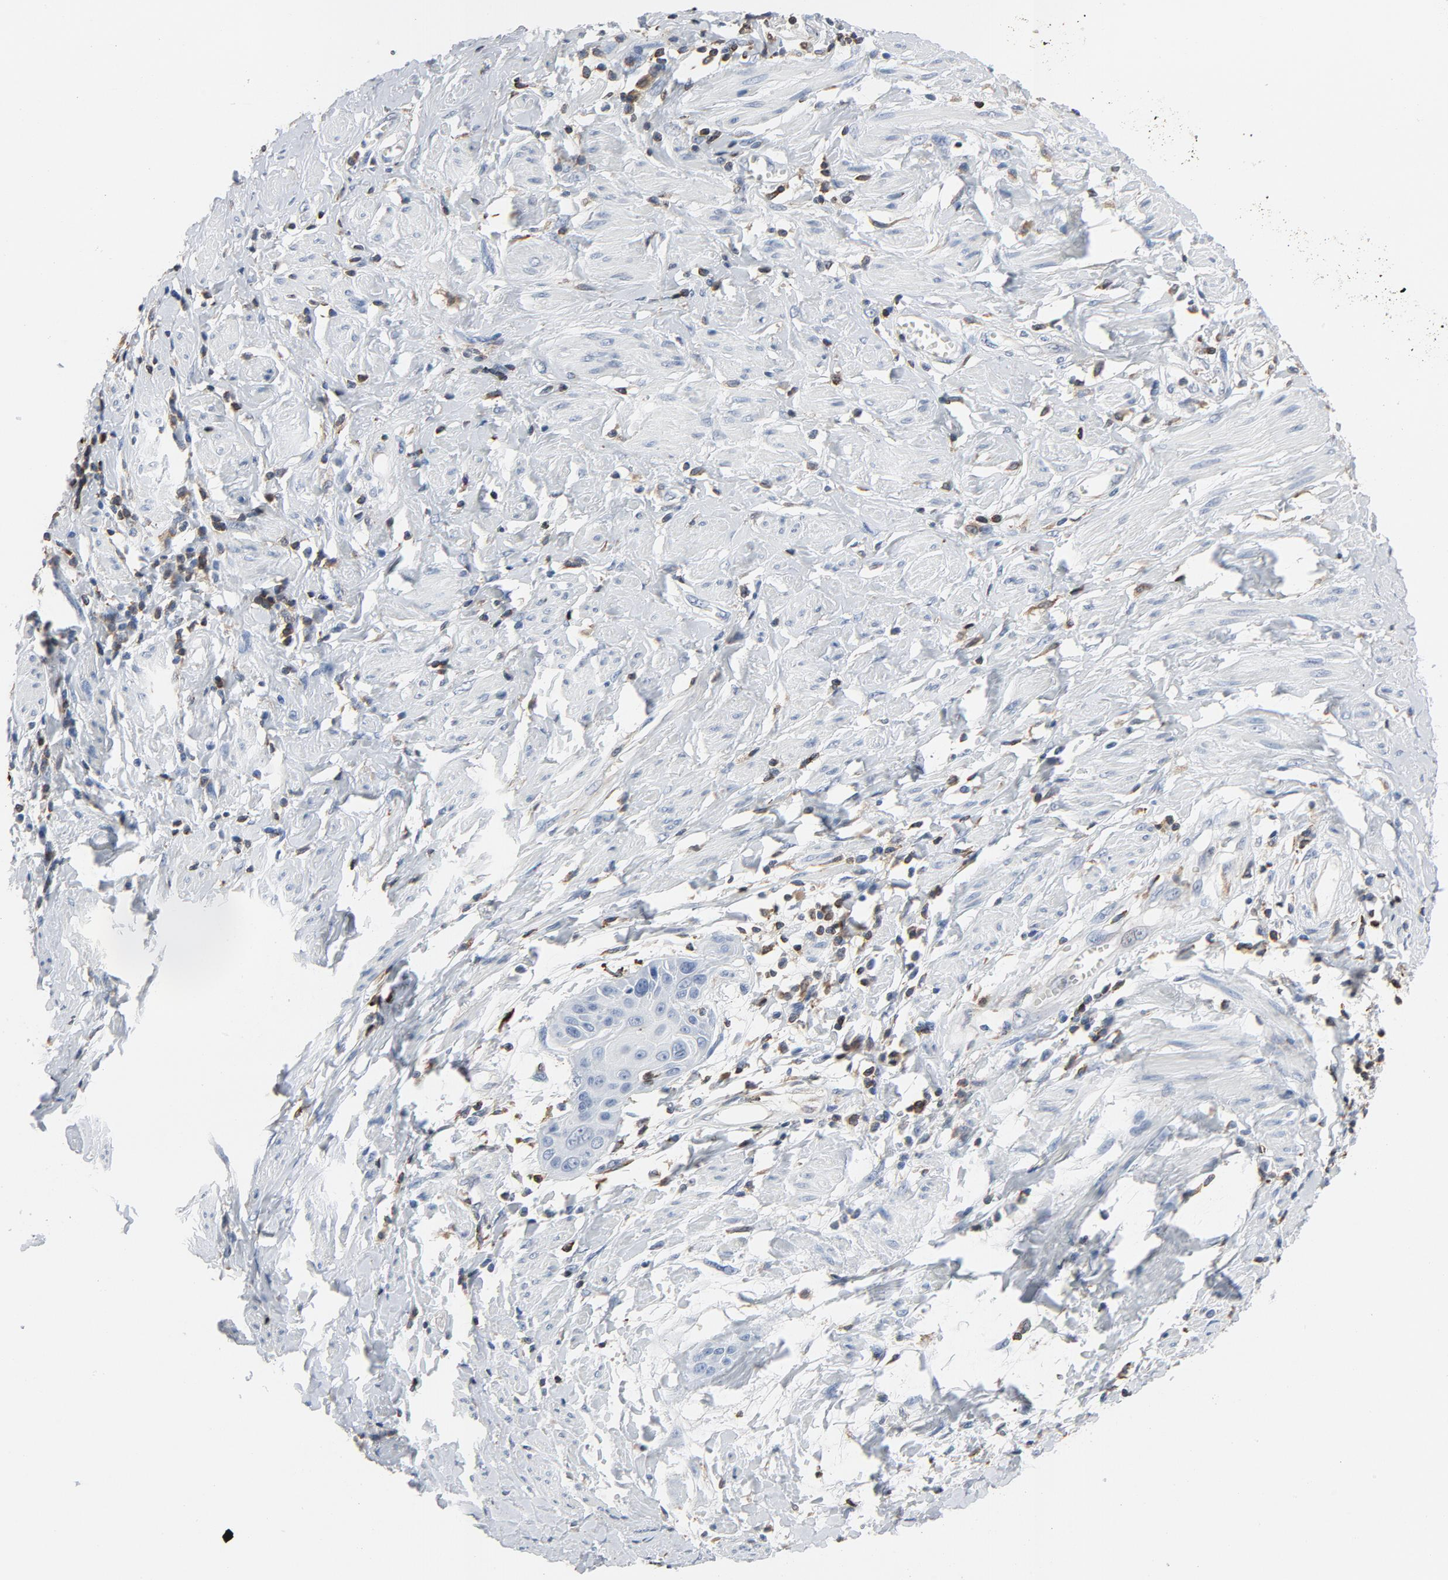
{"staining": {"intensity": "negative", "quantity": "none", "location": "none"}, "tissue": "cervical cancer", "cell_type": "Tumor cells", "image_type": "cancer", "snomed": [{"axis": "morphology", "description": "Squamous cell carcinoma, NOS"}, {"axis": "topography", "description": "Cervix"}], "caption": "There is no significant positivity in tumor cells of cervical squamous cell carcinoma. The staining is performed using DAB brown chromogen with nuclei counter-stained in using hematoxylin.", "gene": "LCP2", "patient": {"sex": "female", "age": 57}}